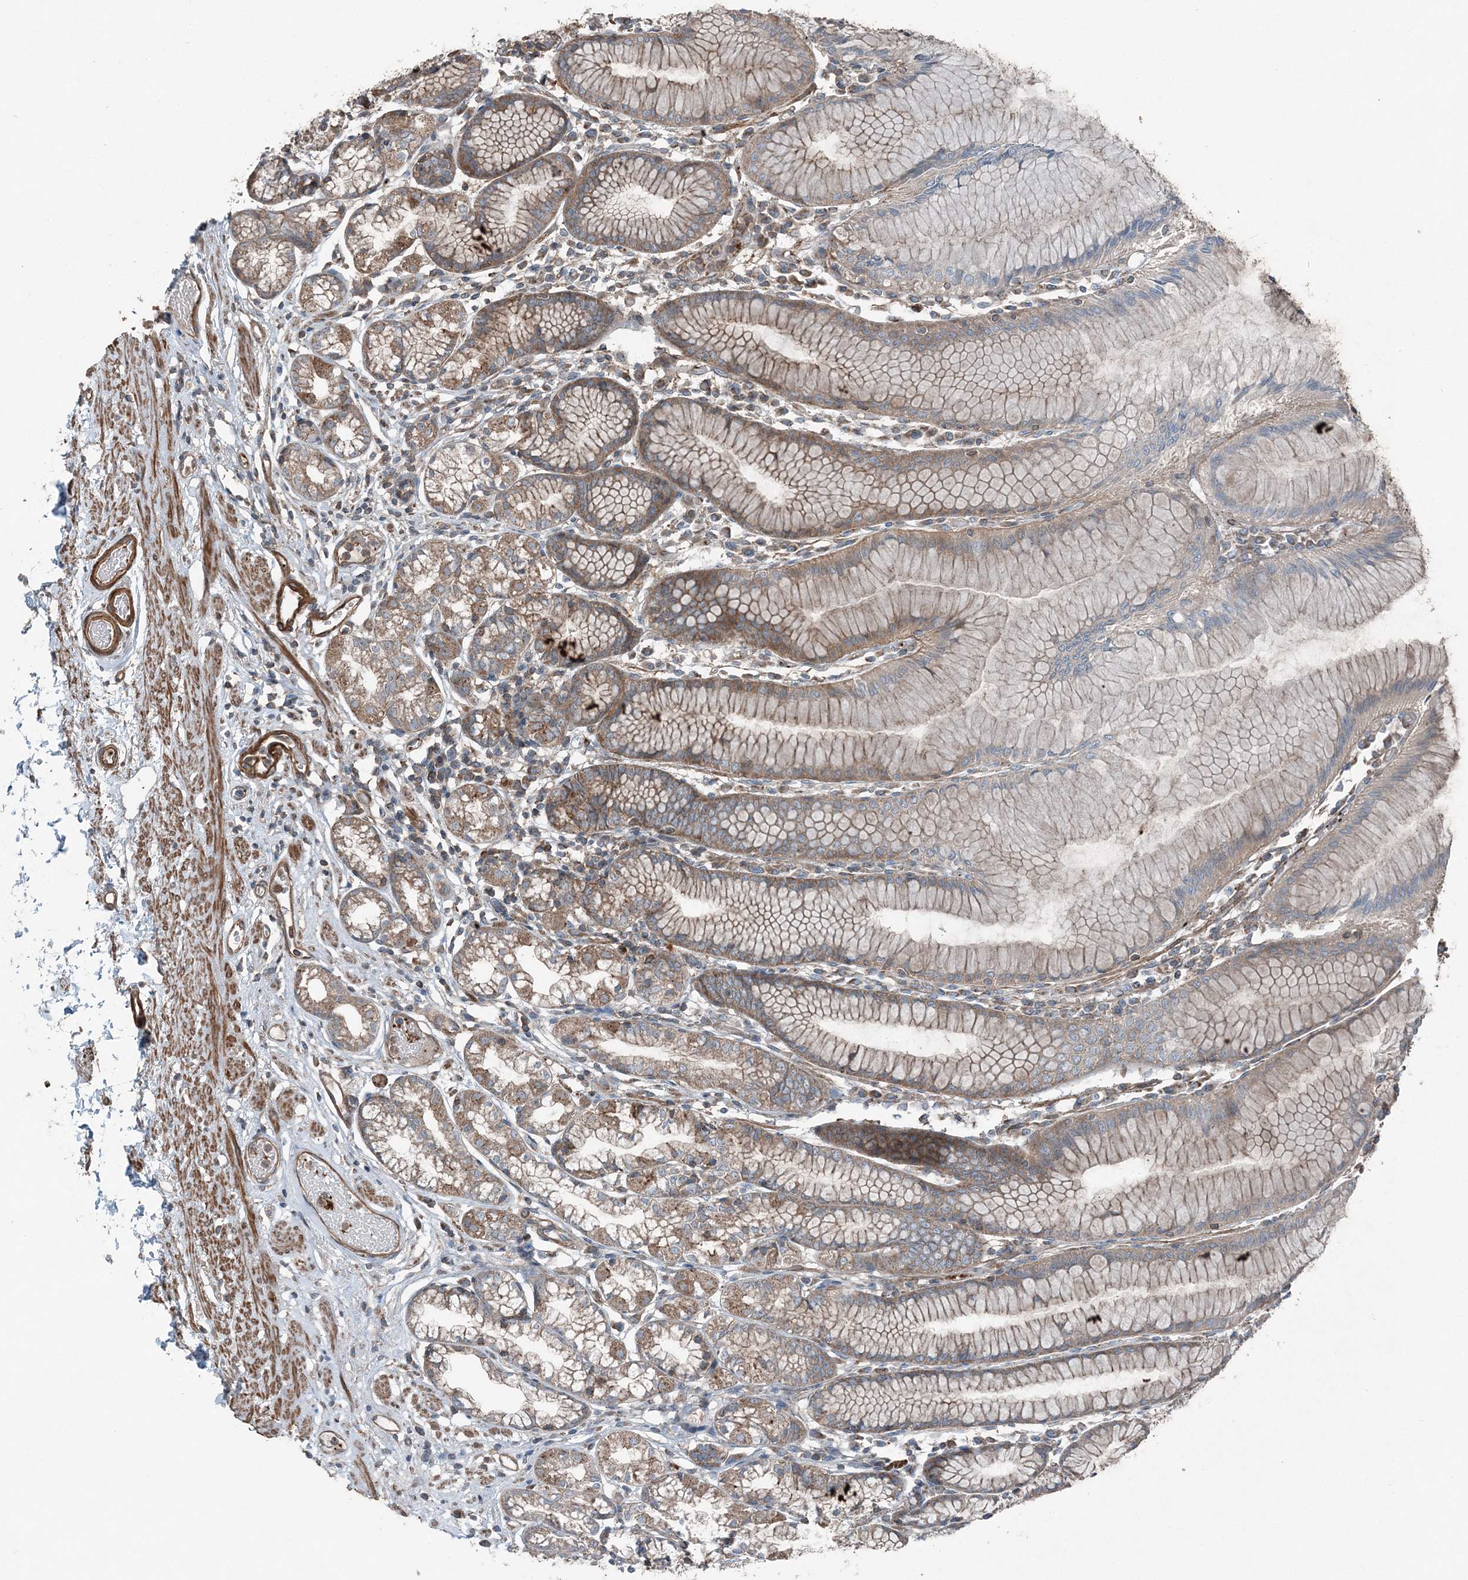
{"staining": {"intensity": "moderate", "quantity": "25%-75%", "location": "cytoplasmic/membranous"}, "tissue": "stomach", "cell_type": "Glandular cells", "image_type": "normal", "snomed": [{"axis": "morphology", "description": "Normal tissue, NOS"}, {"axis": "topography", "description": "Stomach"}], "caption": "An immunohistochemistry (IHC) photomicrograph of unremarkable tissue is shown. Protein staining in brown shows moderate cytoplasmic/membranous positivity in stomach within glandular cells.", "gene": "KY", "patient": {"sex": "female", "age": 57}}